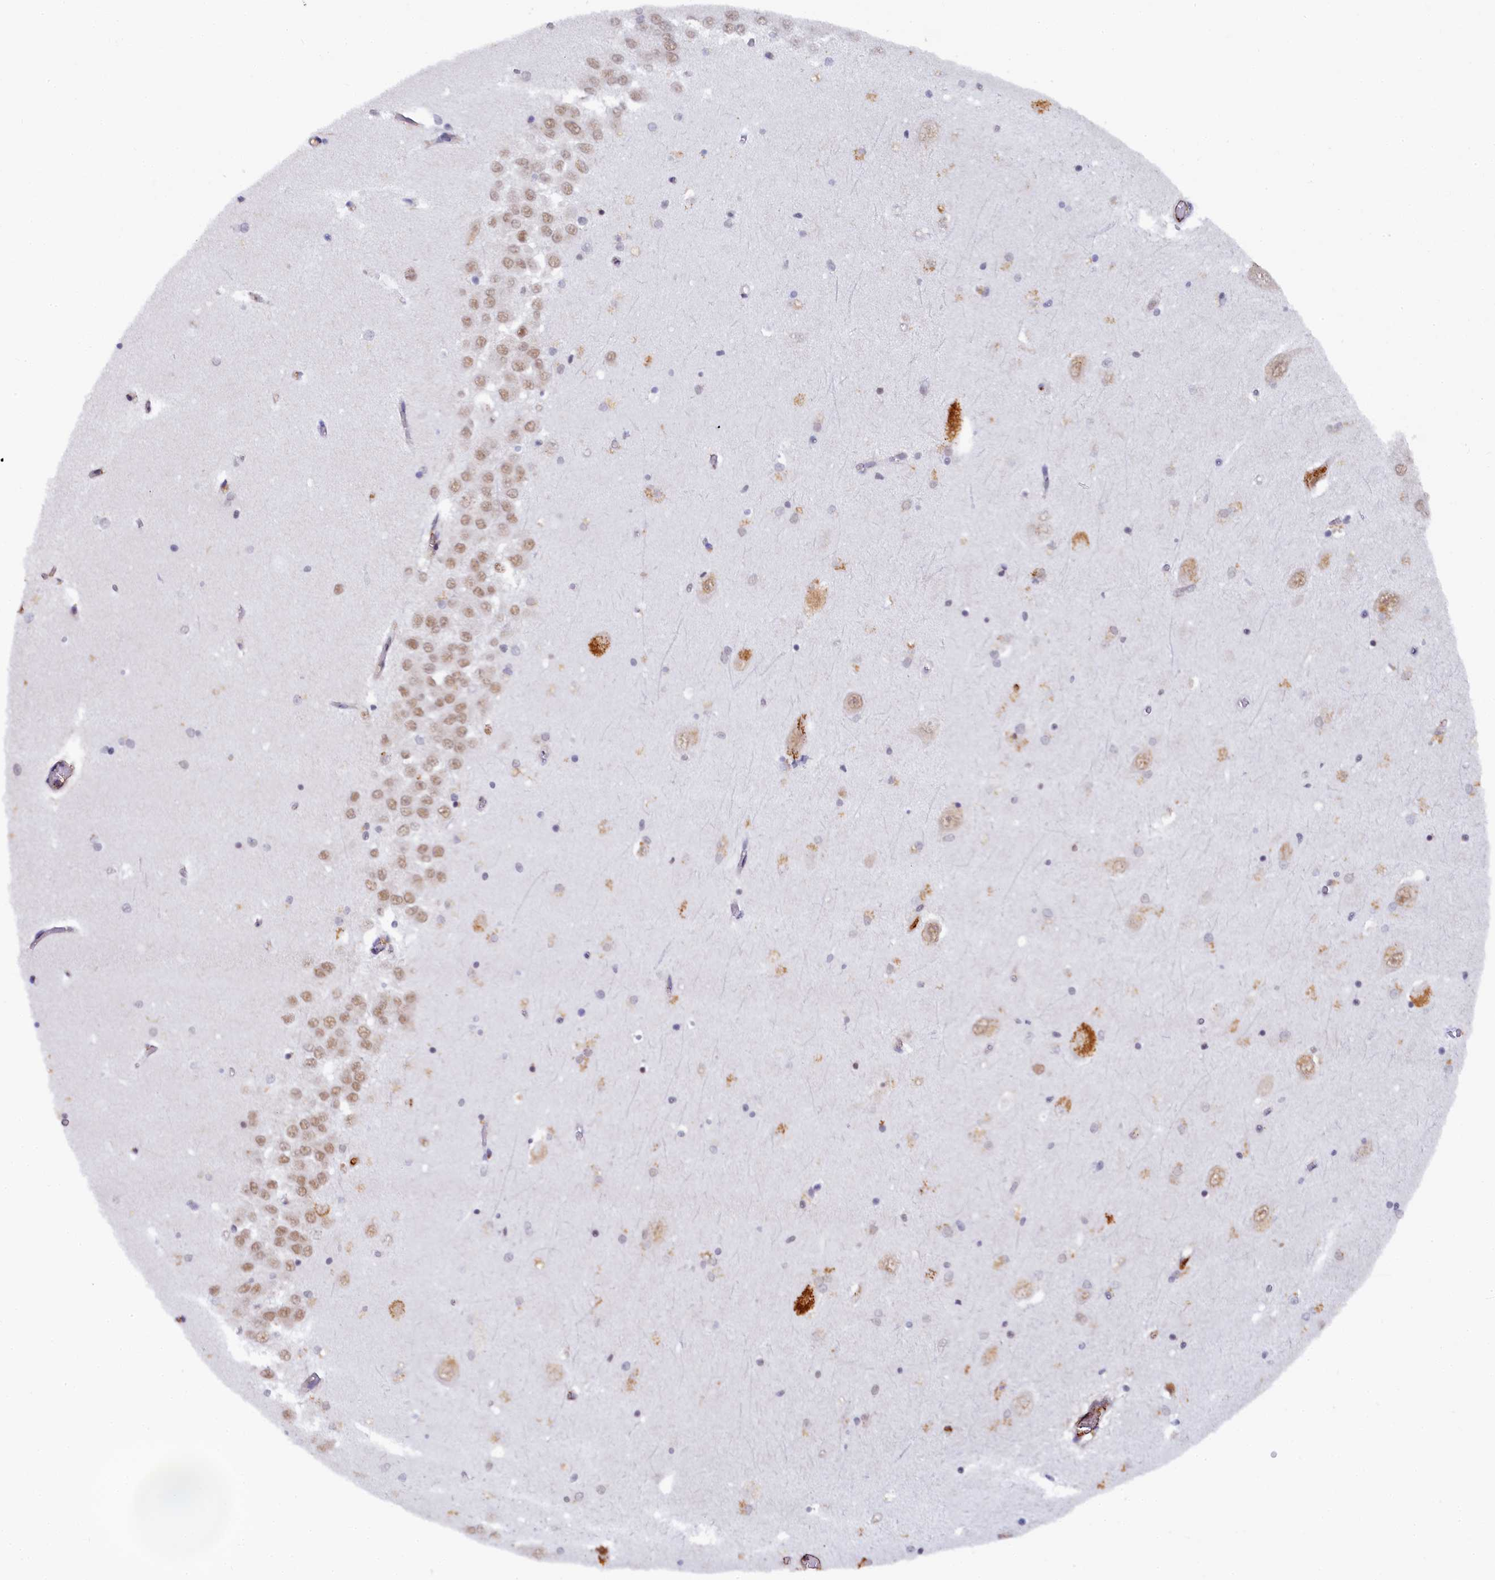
{"staining": {"intensity": "moderate", "quantity": "<25%", "location": "nuclear"}, "tissue": "hippocampus", "cell_type": "Glial cells", "image_type": "normal", "snomed": [{"axis": "morphology", "description": "Normal tissue, NOS"}, {"axis": "topography", "description": "Hippocampus"}], "caption": "Hippocampus stained for a protein displays moderate nuclear positivity in glial cells.", "gene": "INTS14", "patient": {"sex": "male", "age": 70}}